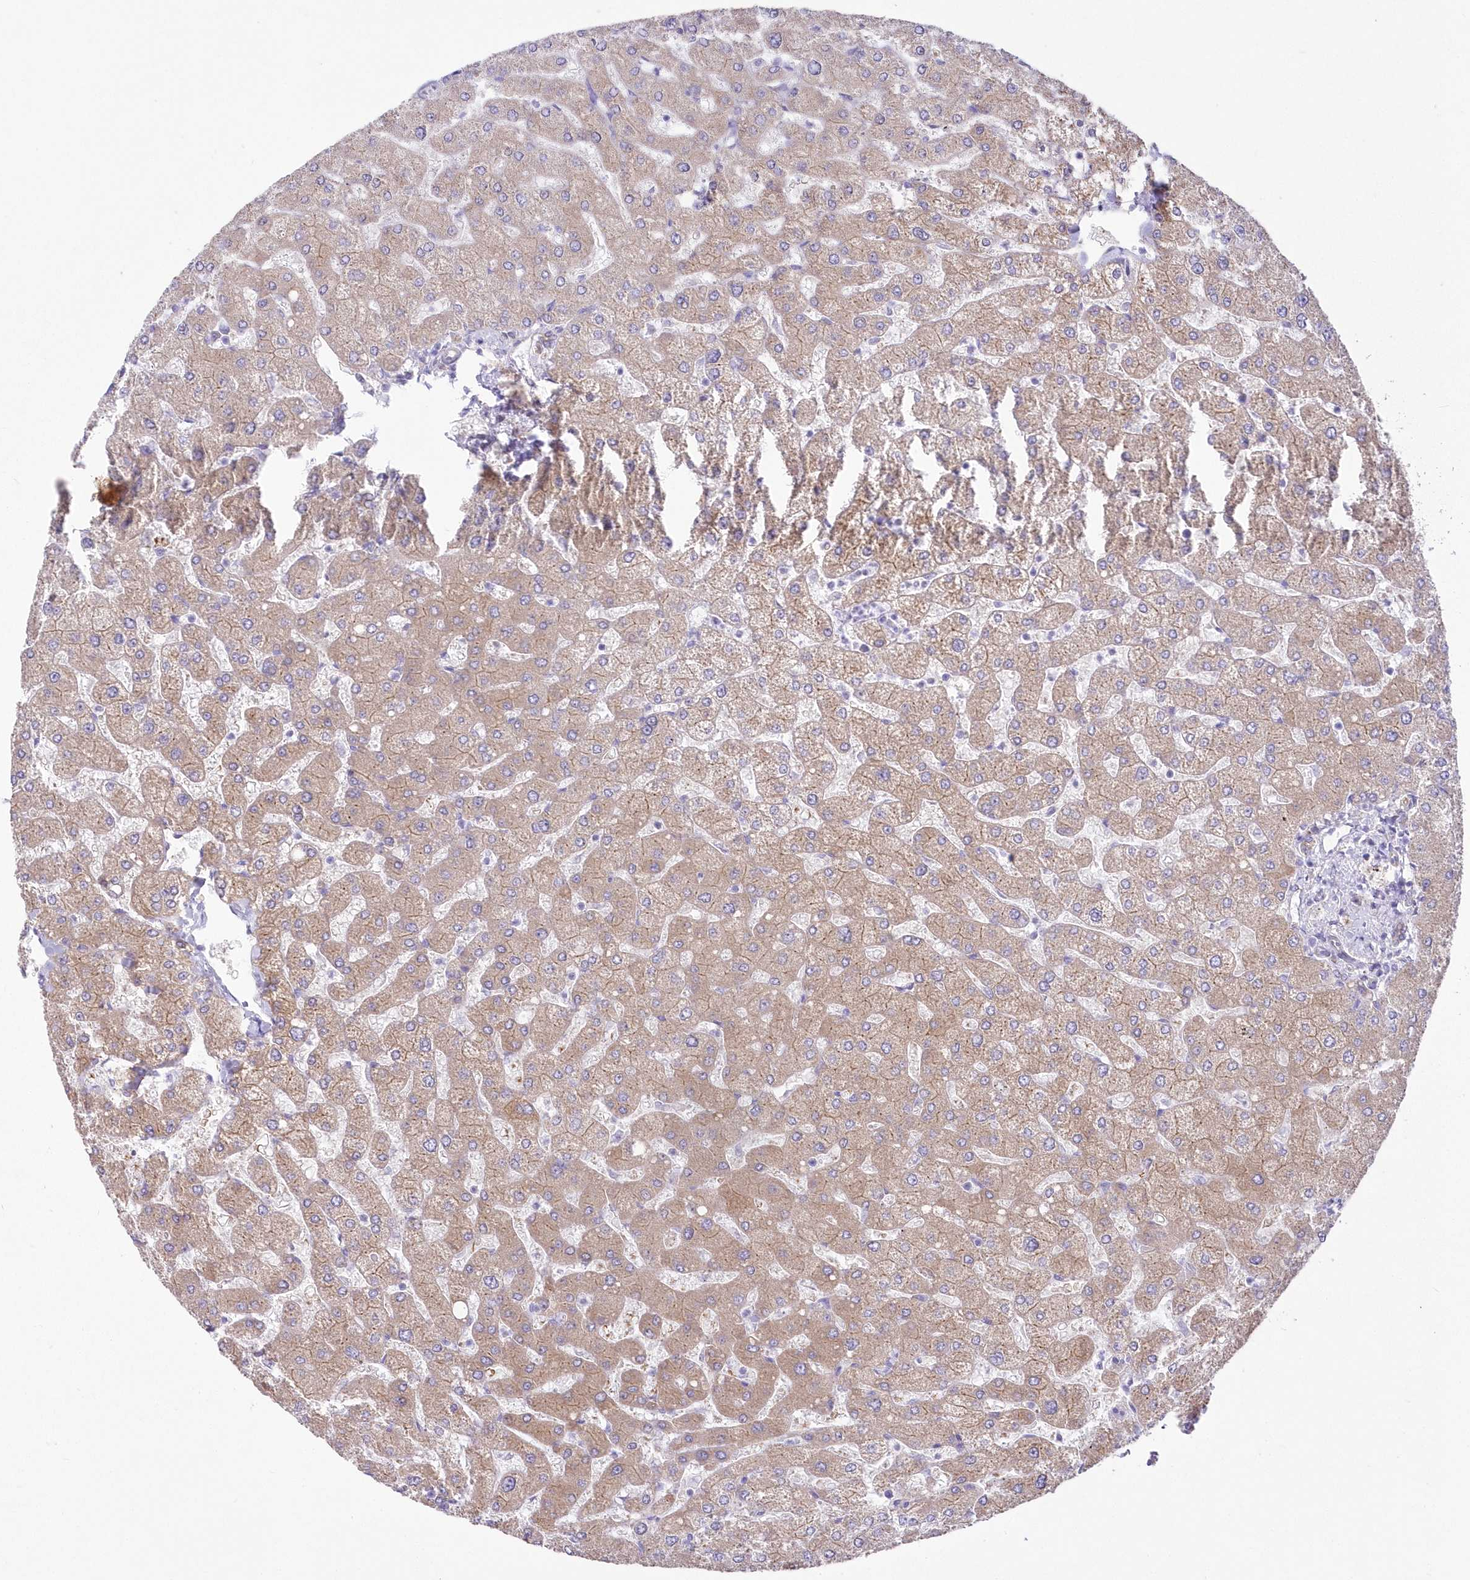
{"staining": {"intensity": "weak", "quantity": "25%-75%", "location": "cytoplasmic/membranous"}, "tissue": "liver", "cell_type": "Cholangiocytes", "image_type": "normal", "snomed": [{"axis": "morphology", "description": "Normal tissue, NOS"}, {"axis": "topography", "description": "Liver"}], "caption": "The immunohistochemical stain shows weak cytoplasmic/membranous positivity in cholangiocytes of normal liver. (DAB = brown stain, brightfield microscopy at high magnification).", "gene": "YTHDC2", "patient": {"sex": "male", "age": 55}}